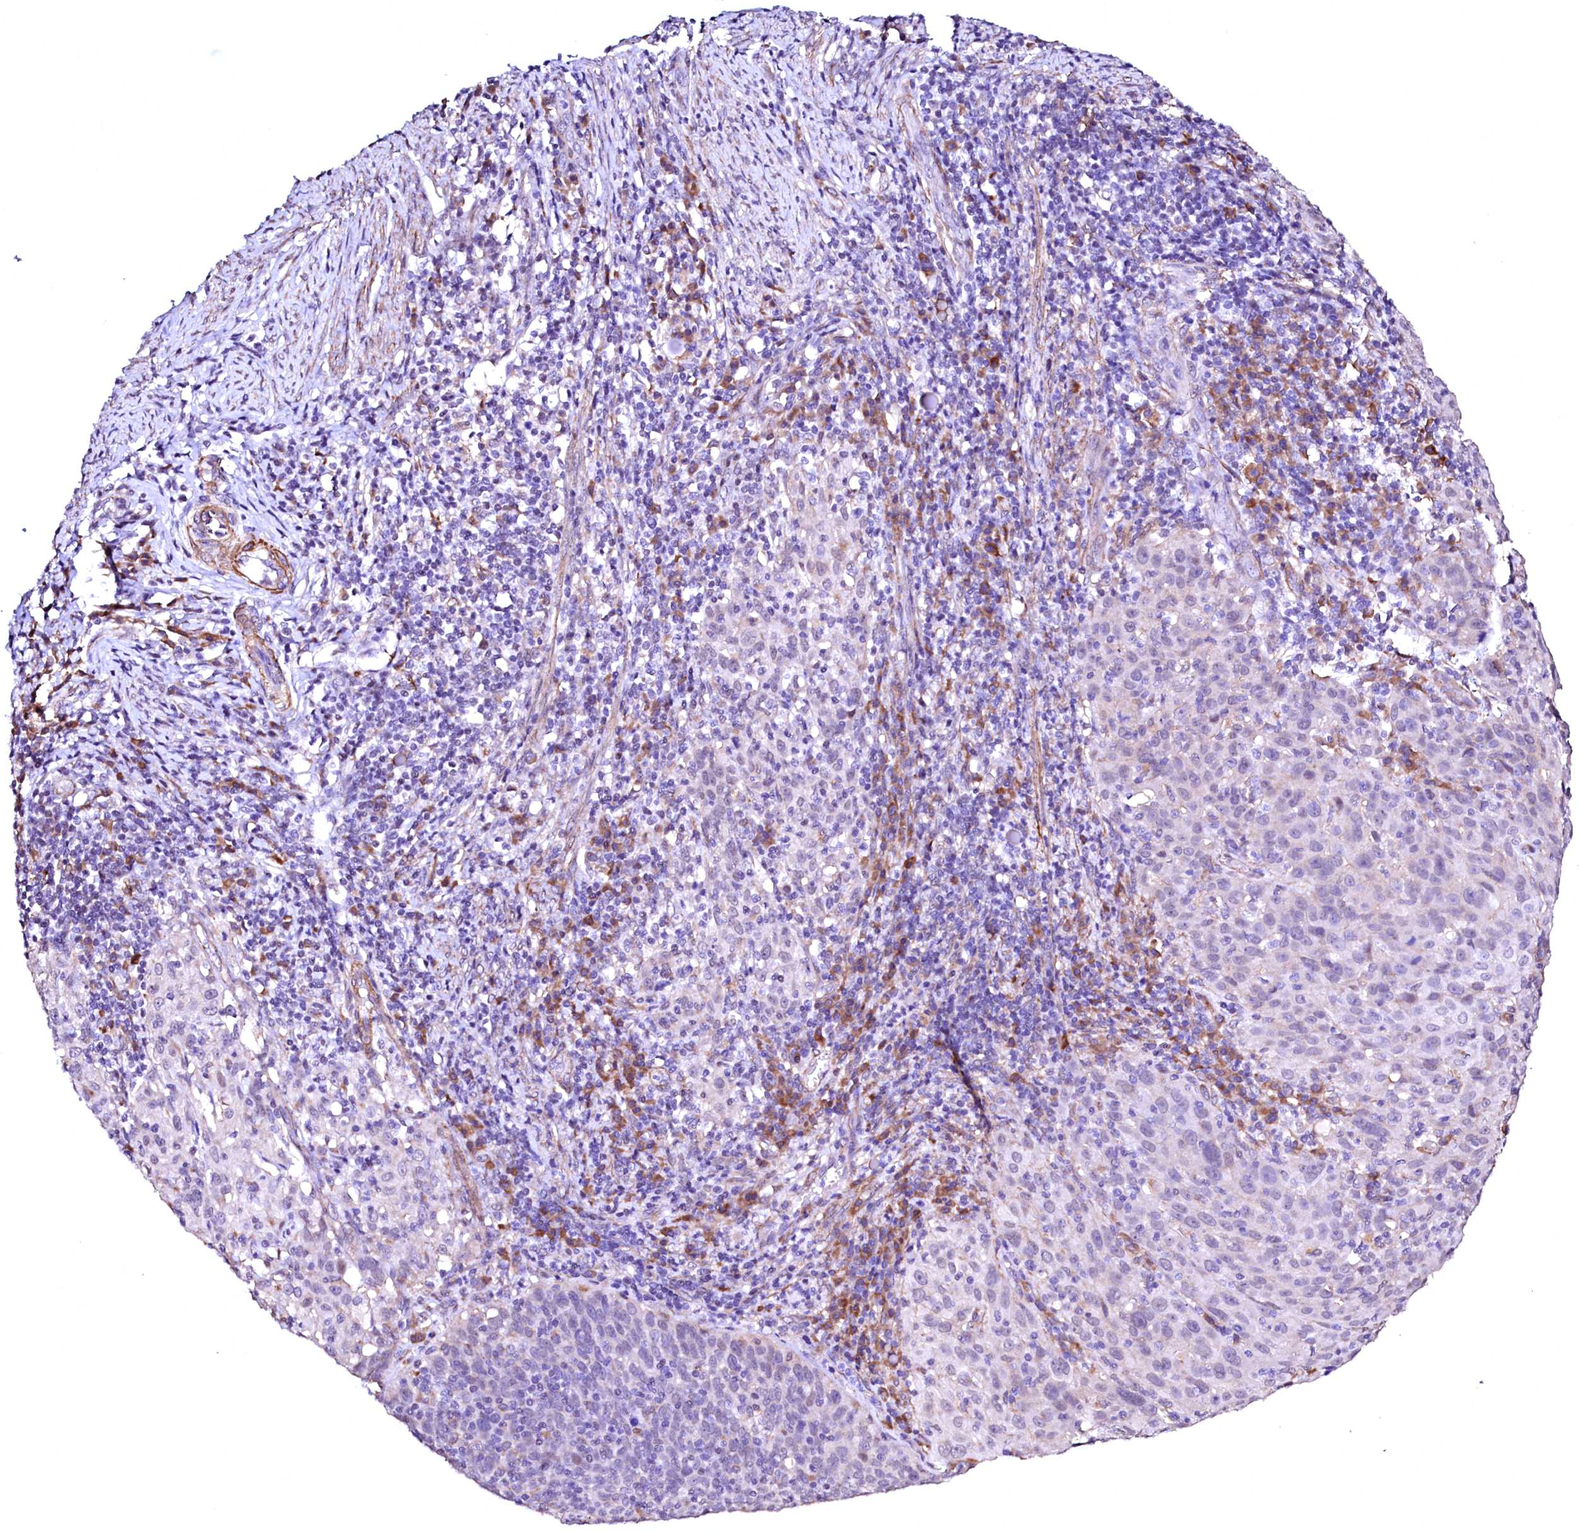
{"staining": {"intensity": "negative", "quantity": "none", "location": "none"}, "tissue": "cervical cancer", "cell_type": "Tumor cells", "image_type": "cancer", "snomed": [{"axis": "morphology", "description": "Squamous cell carcinoma, NOS"}, {"axis": "topography", "description": "Cervix"}], "caption": "High power microscopy image of an immunohistochemistry (IHC) micrograph of cervical squamous cell carcinoma, revealing no significant staining in tumor cells.", "gene": "GPR176", "patient": {"sex": "female", "age": 50}}